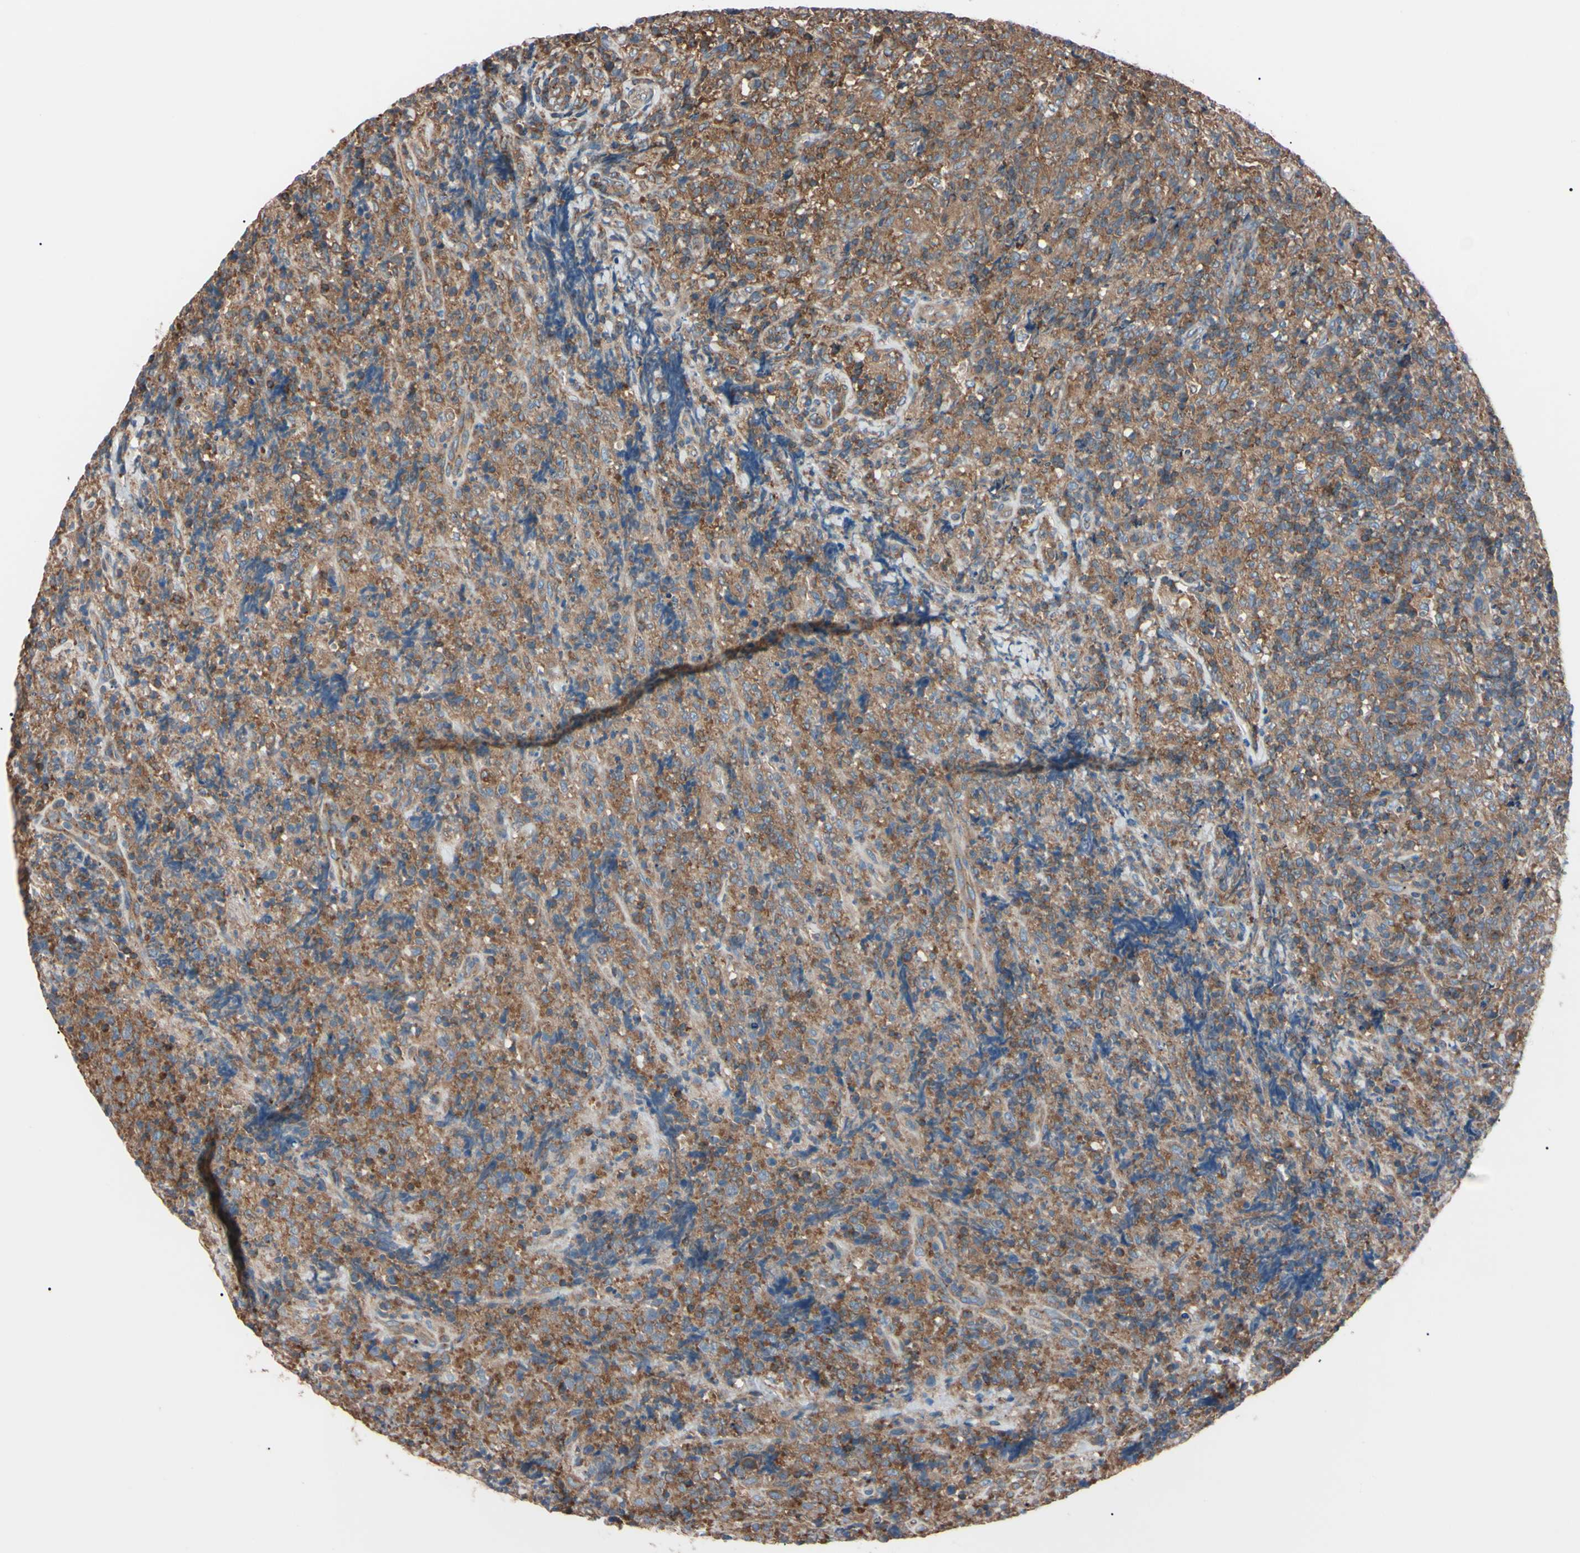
{"staining": {"intensity": "moderate", "quantity": ">75%", "location": "cytoplasmic/membranous"}, "tissue": "lymphoma", "cell_type": "Tumor cells", "image_type": "cancer", "snomed": [{"axis": "morphology", "description": "Malignant lymphoma, non-Hodgkin's type, High grade"}, {"axis": "topography", "description": "Tonsil"}], "caption": "This image demonstrates immunohistochemistry (IHC) staining of human lymphoma, with medium moderate cytoplasmic/membranous expression in about >75% of tumor cells.", "gene": "PRKACA", "patient": {"sex": "female", "age": 36}}